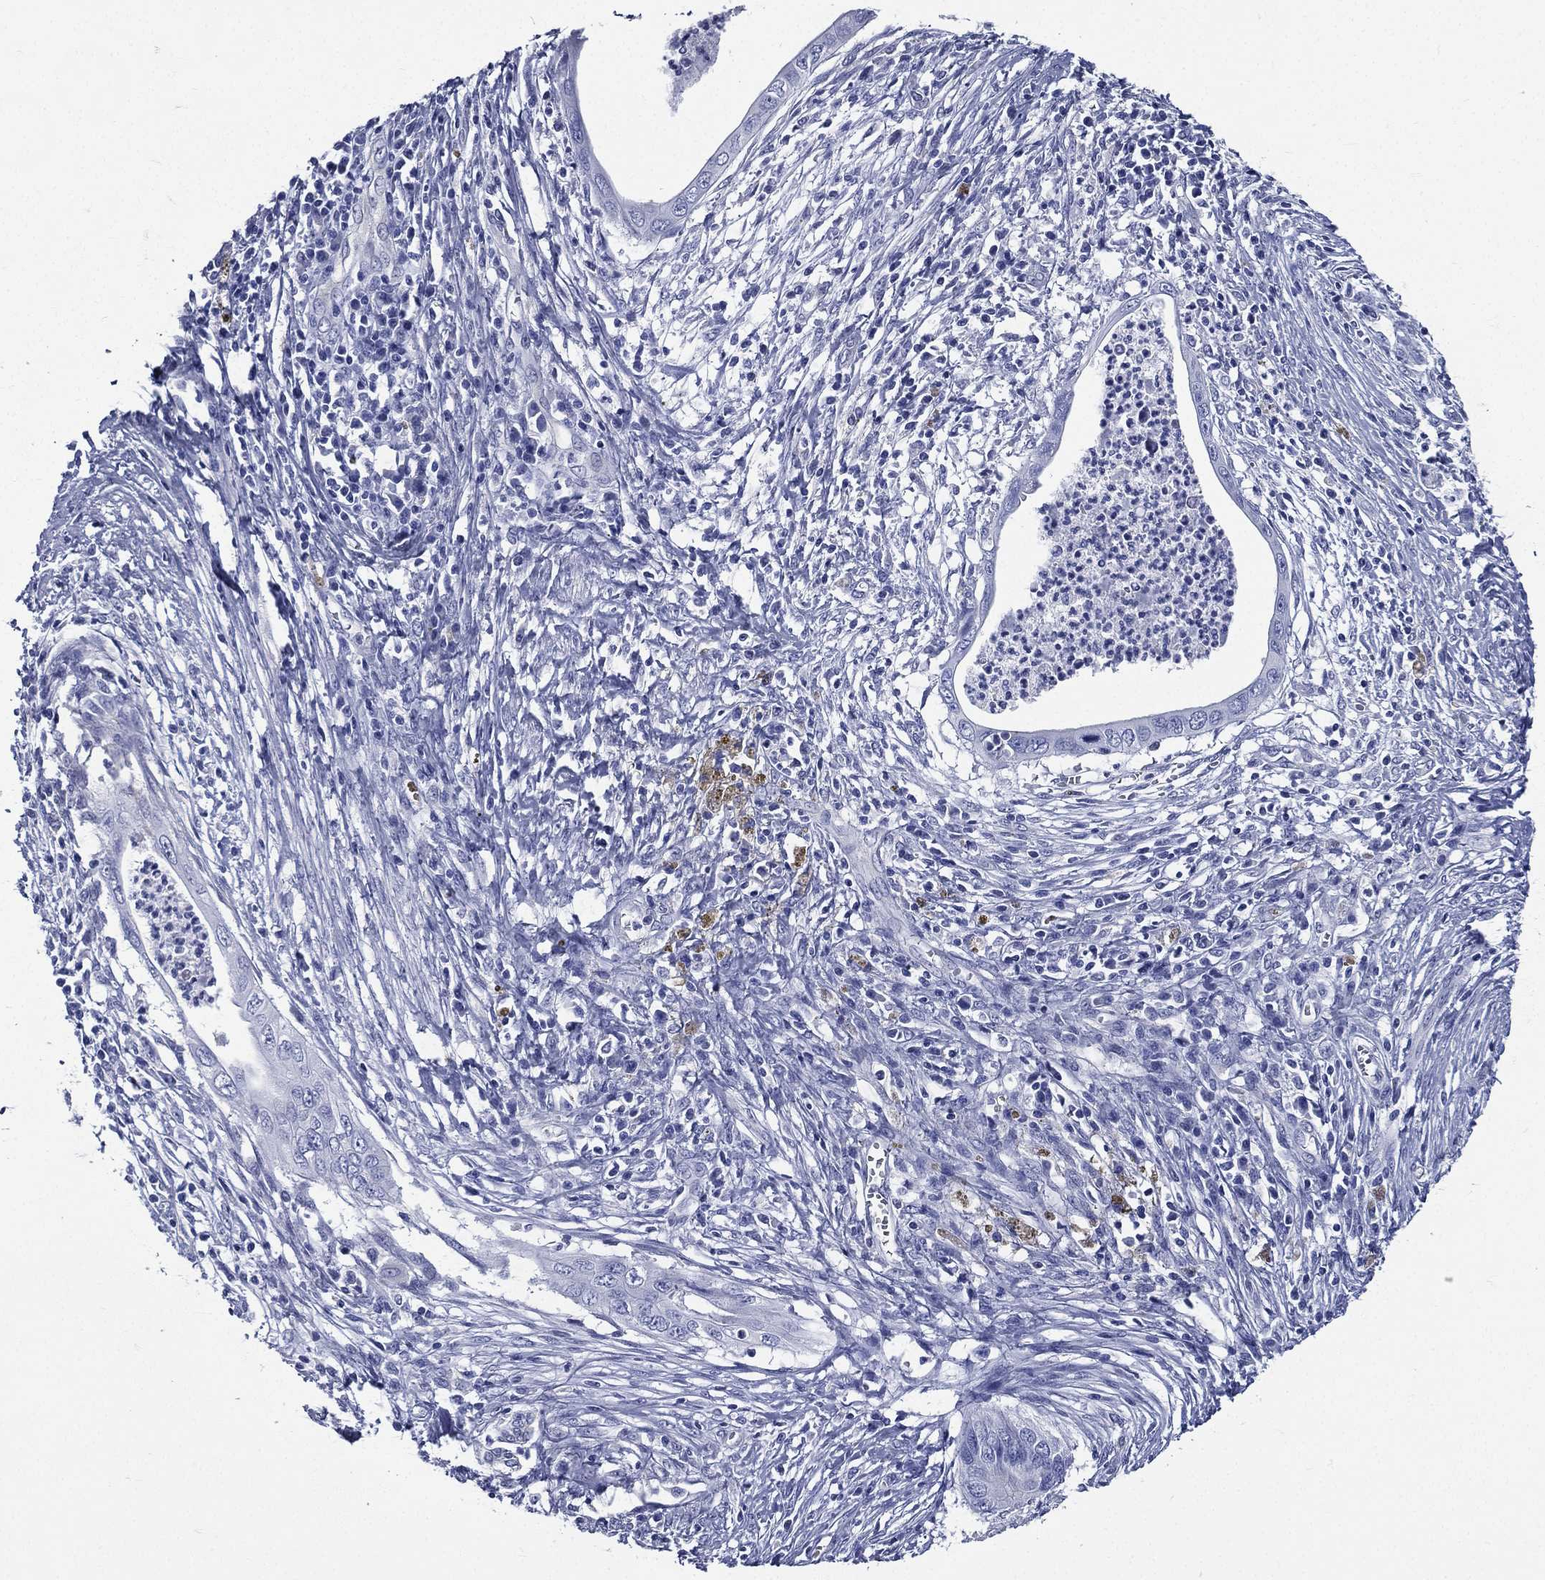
{"staining": {"intensity": "negative", "quantity": "none", "location": "none"}, "tissue": "cervical cancer", "cell_type": "Tumor cells", "image_type": "cancer", "snomed": [{"axis": "morphology", "description": "Adenocarcinoma, NOS"}, {"axis": "topography", "description": "Cervix"}], "caption": "The photomicrograph exhibits no staining of tumor cells in cervical cancer.", "gene": "DPYS", "patient": {"sex": "female", "age": 42}}